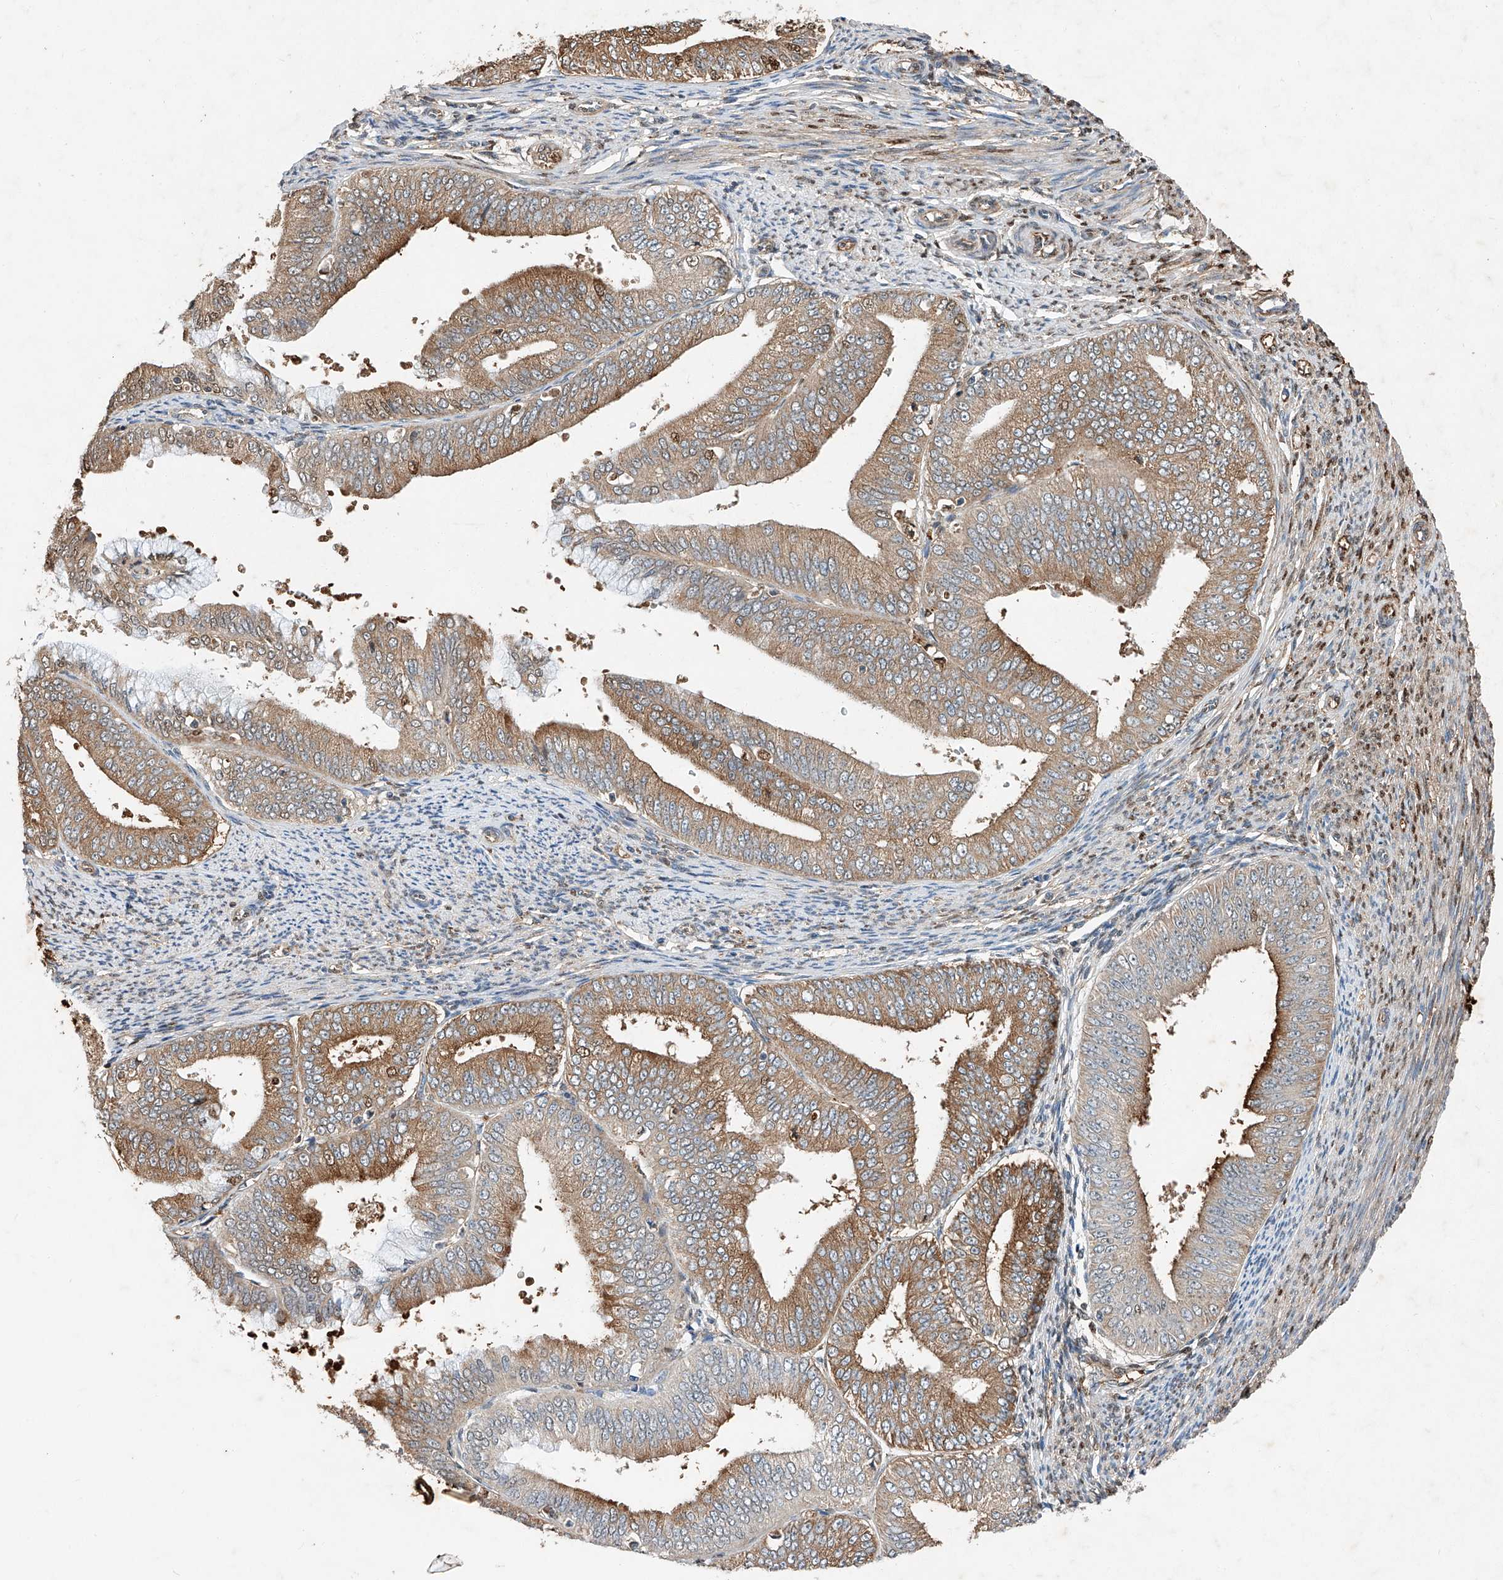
{"staining": {"intensity": "moderate", "quantity": ">75%", "location": "cytoplasmic/membranous"}, "tissue": "endometrial cancer", "cell_type": "Tumor cells", "image_type": "cancer", "snomed": [{"axis": "morphology", "description": "Adenocarcinoma, NOS"}, {"axis": "topography", "description": "Endometrium"}], "caption": "Protein staining reveals moderate cytoplasmic/membranous expression in approximately >75% of tumor cells in endometrial cancer.", "gene": "CTDP1", "patient": {"sex": "female", "age": 63}}